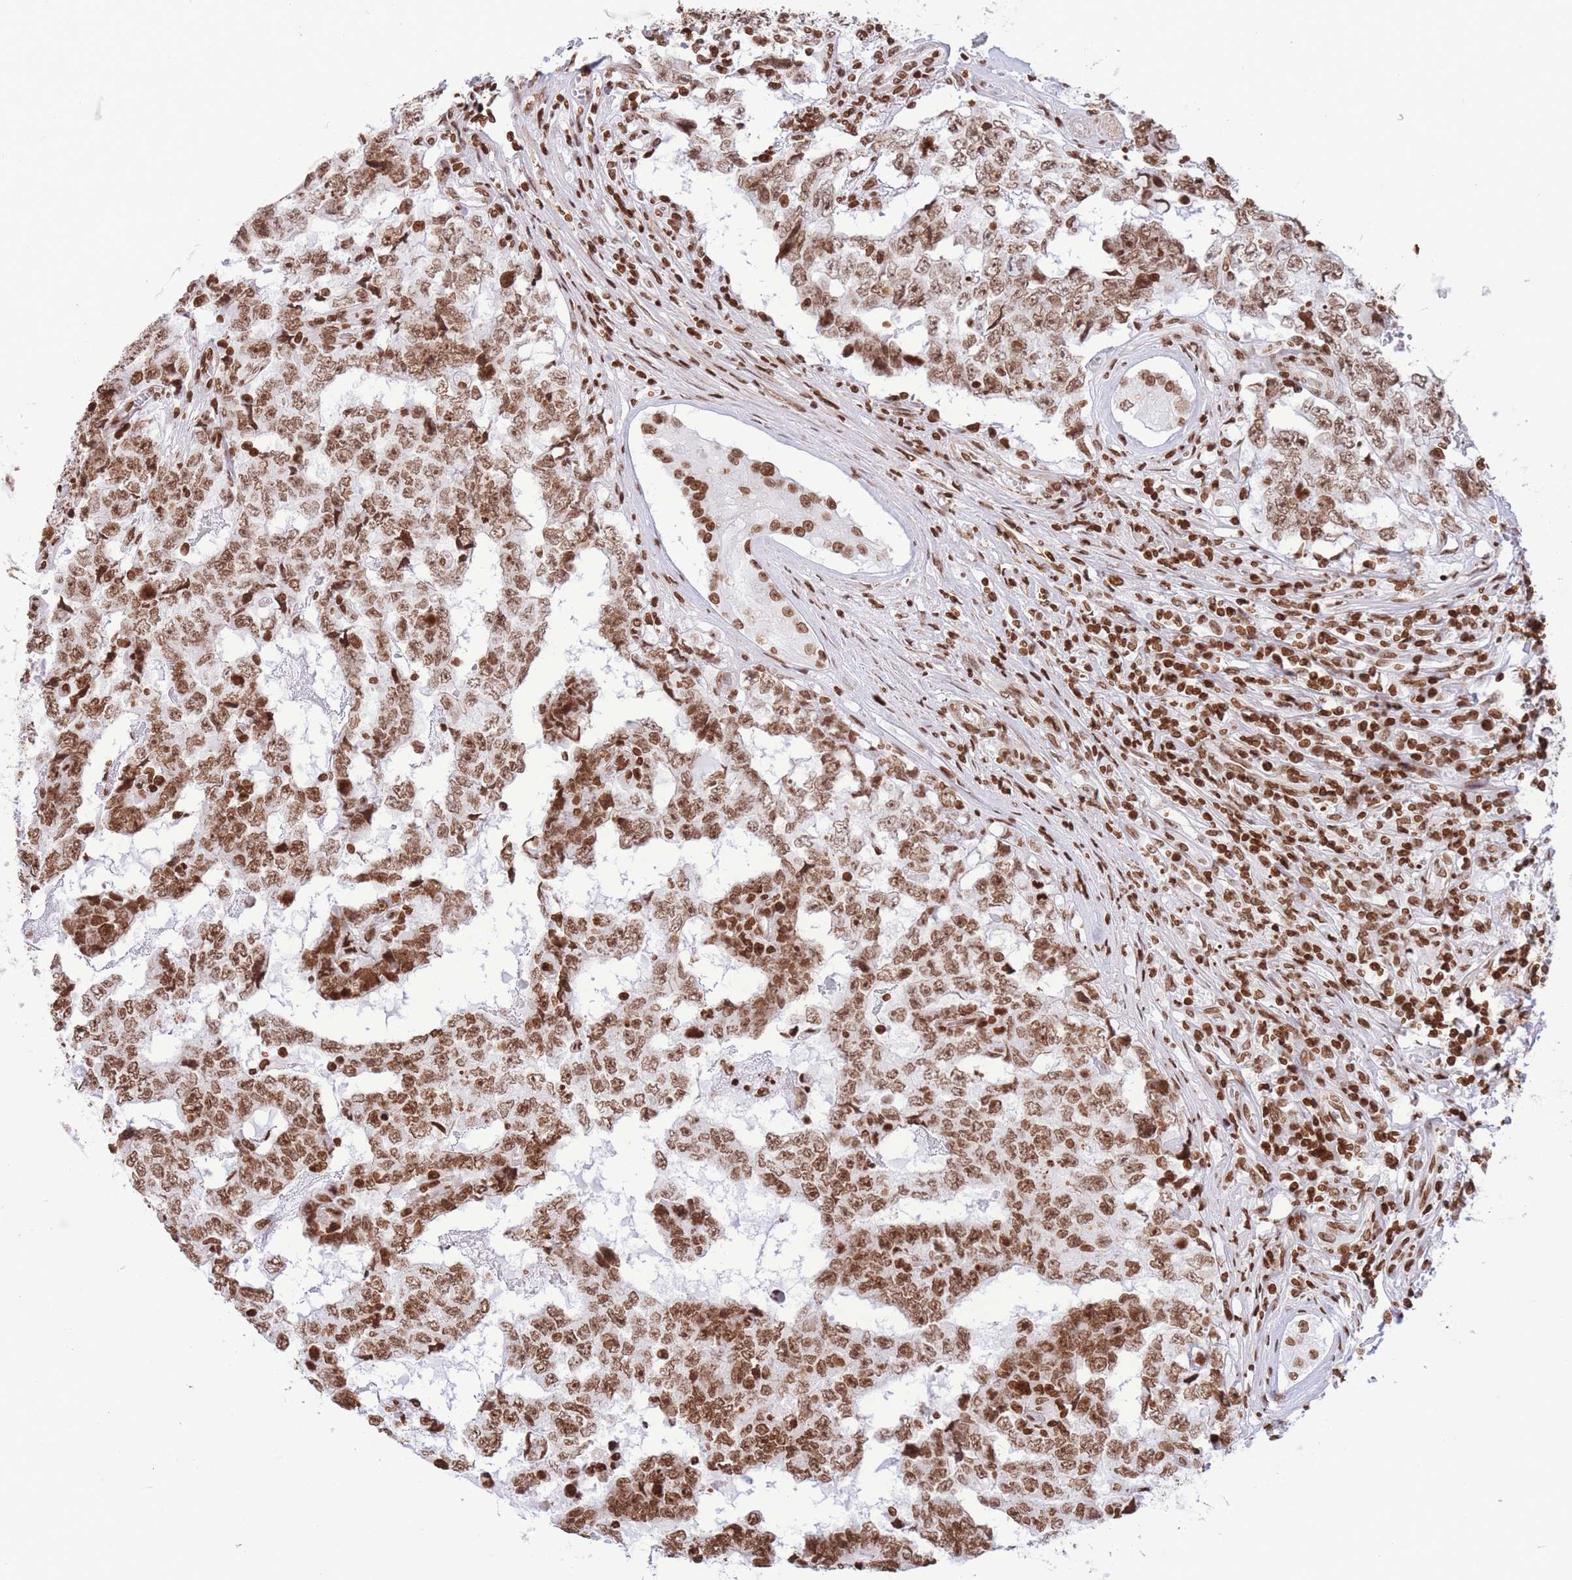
{"staining": {"intensity": "strong", "quantity": ">75%", "location": "nuclear"}, "tissue": "testis cancer", "cell_type": "Tumor cells", "image_type": "cancer", "snomed": [{"axis": "morphology", "description": "Carcinoma, Embryonal, NOS"}, {"axis": "topography", "description": "Testis"}], "caption": "Testis cancer tissue reveals strong nuclear staining in approximately >75% of tumor cells, visualized by immunohistochemistry.", "gene": "H2BC11", "patient": {"sex": "male", "age": 25}}